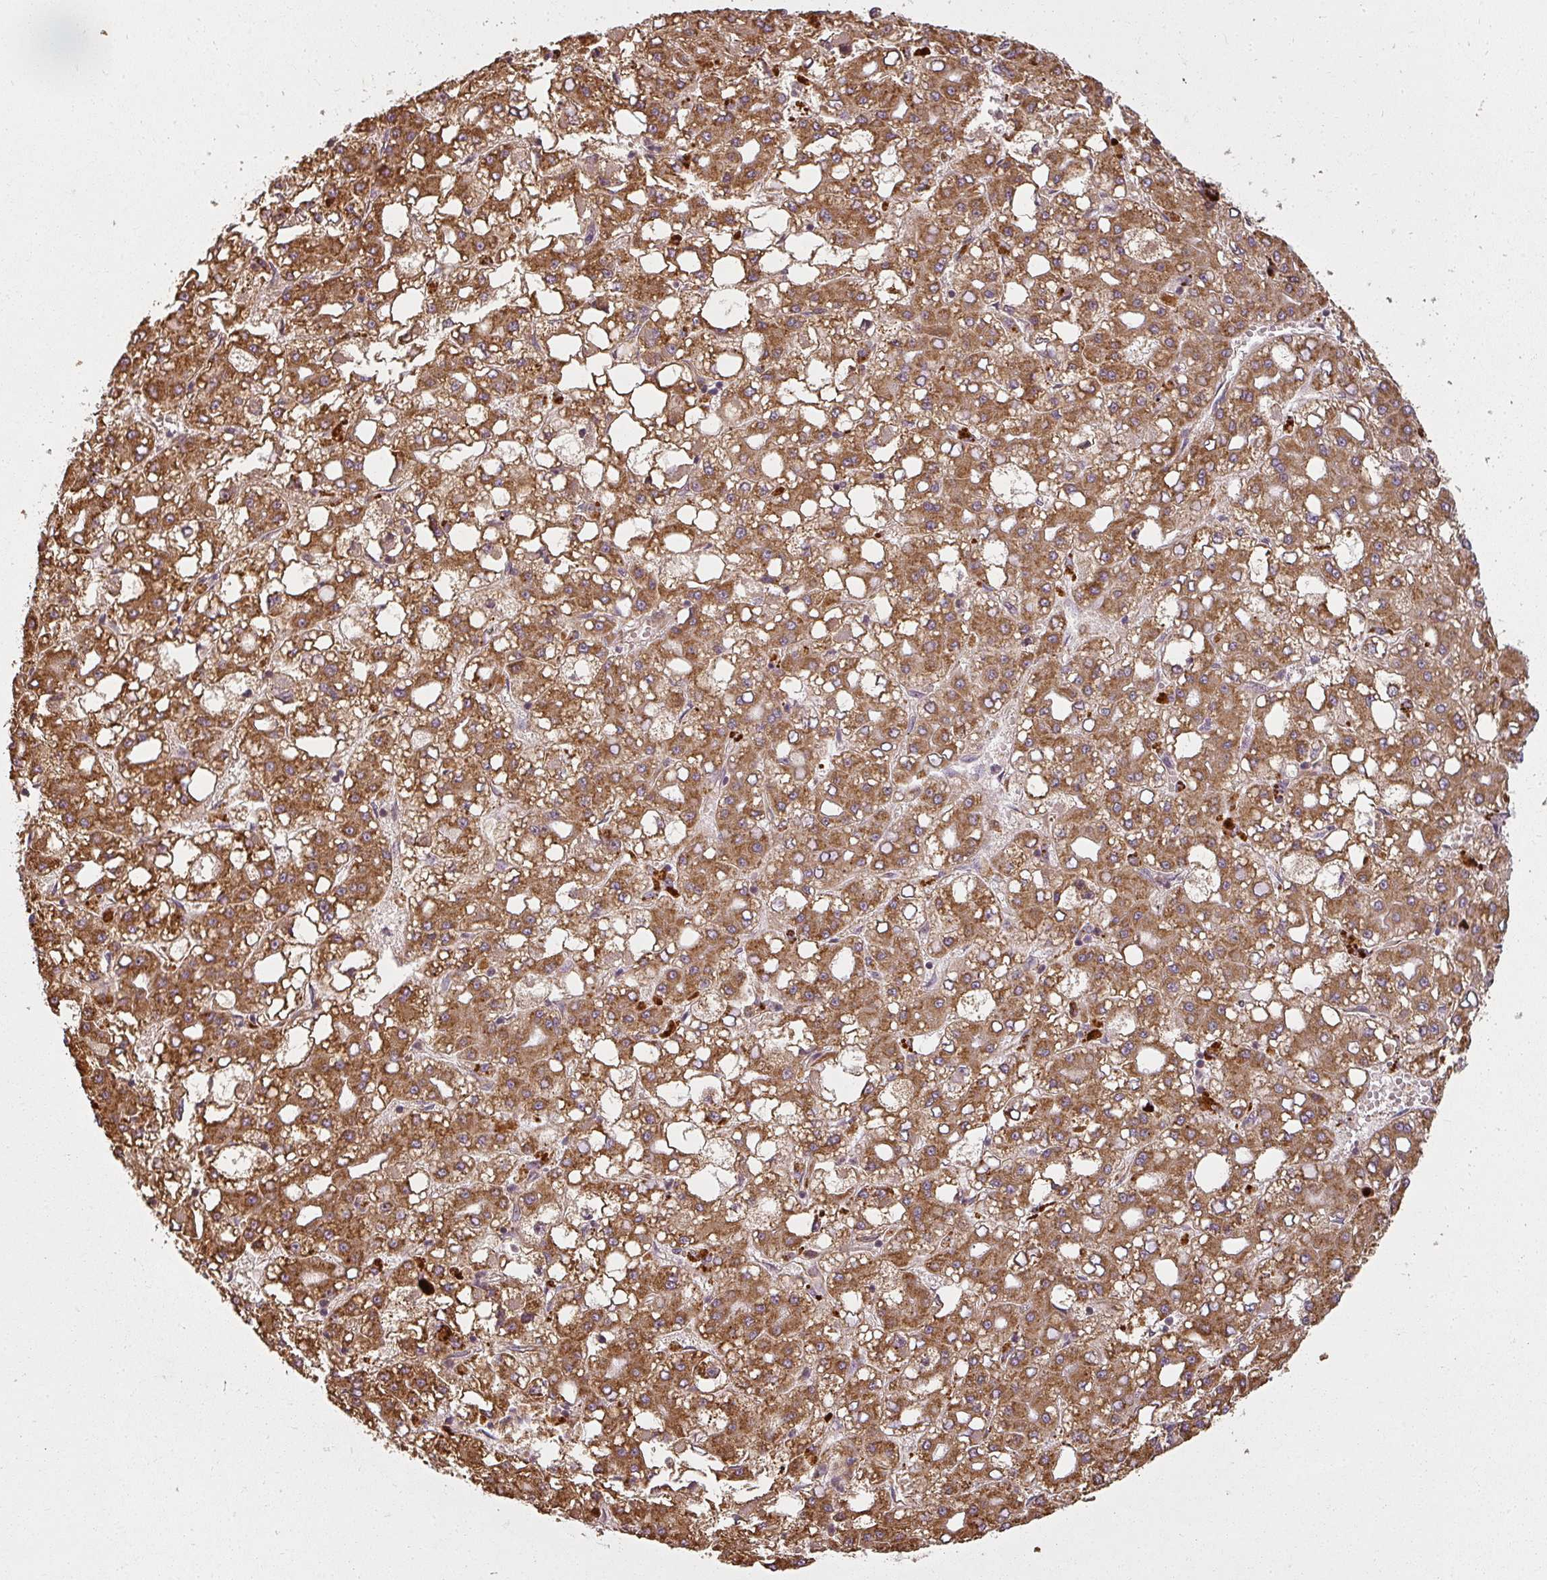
{"staining": {"intensity": "strong", "quantity": ">75%", "location": "cytoplasmic/membranous"}, "tissue": "liver cancer", "cell_type": "Tumor cells", "image_type": "cancer", "snomed": [{"axis": "morphology", "description": "Carcinoma, Hepatocellular, NOS"}, {"axis": "topography", "description": "Liver"}], "caption": "Protein analysis of hepatocellular carcinoma (liver) tissue exhibits strong cytoplasmic/membranous staining in approximately >75% of tumor cells.", "gene": "RPL24", "patient": {"sex": "male", "age": 65}}